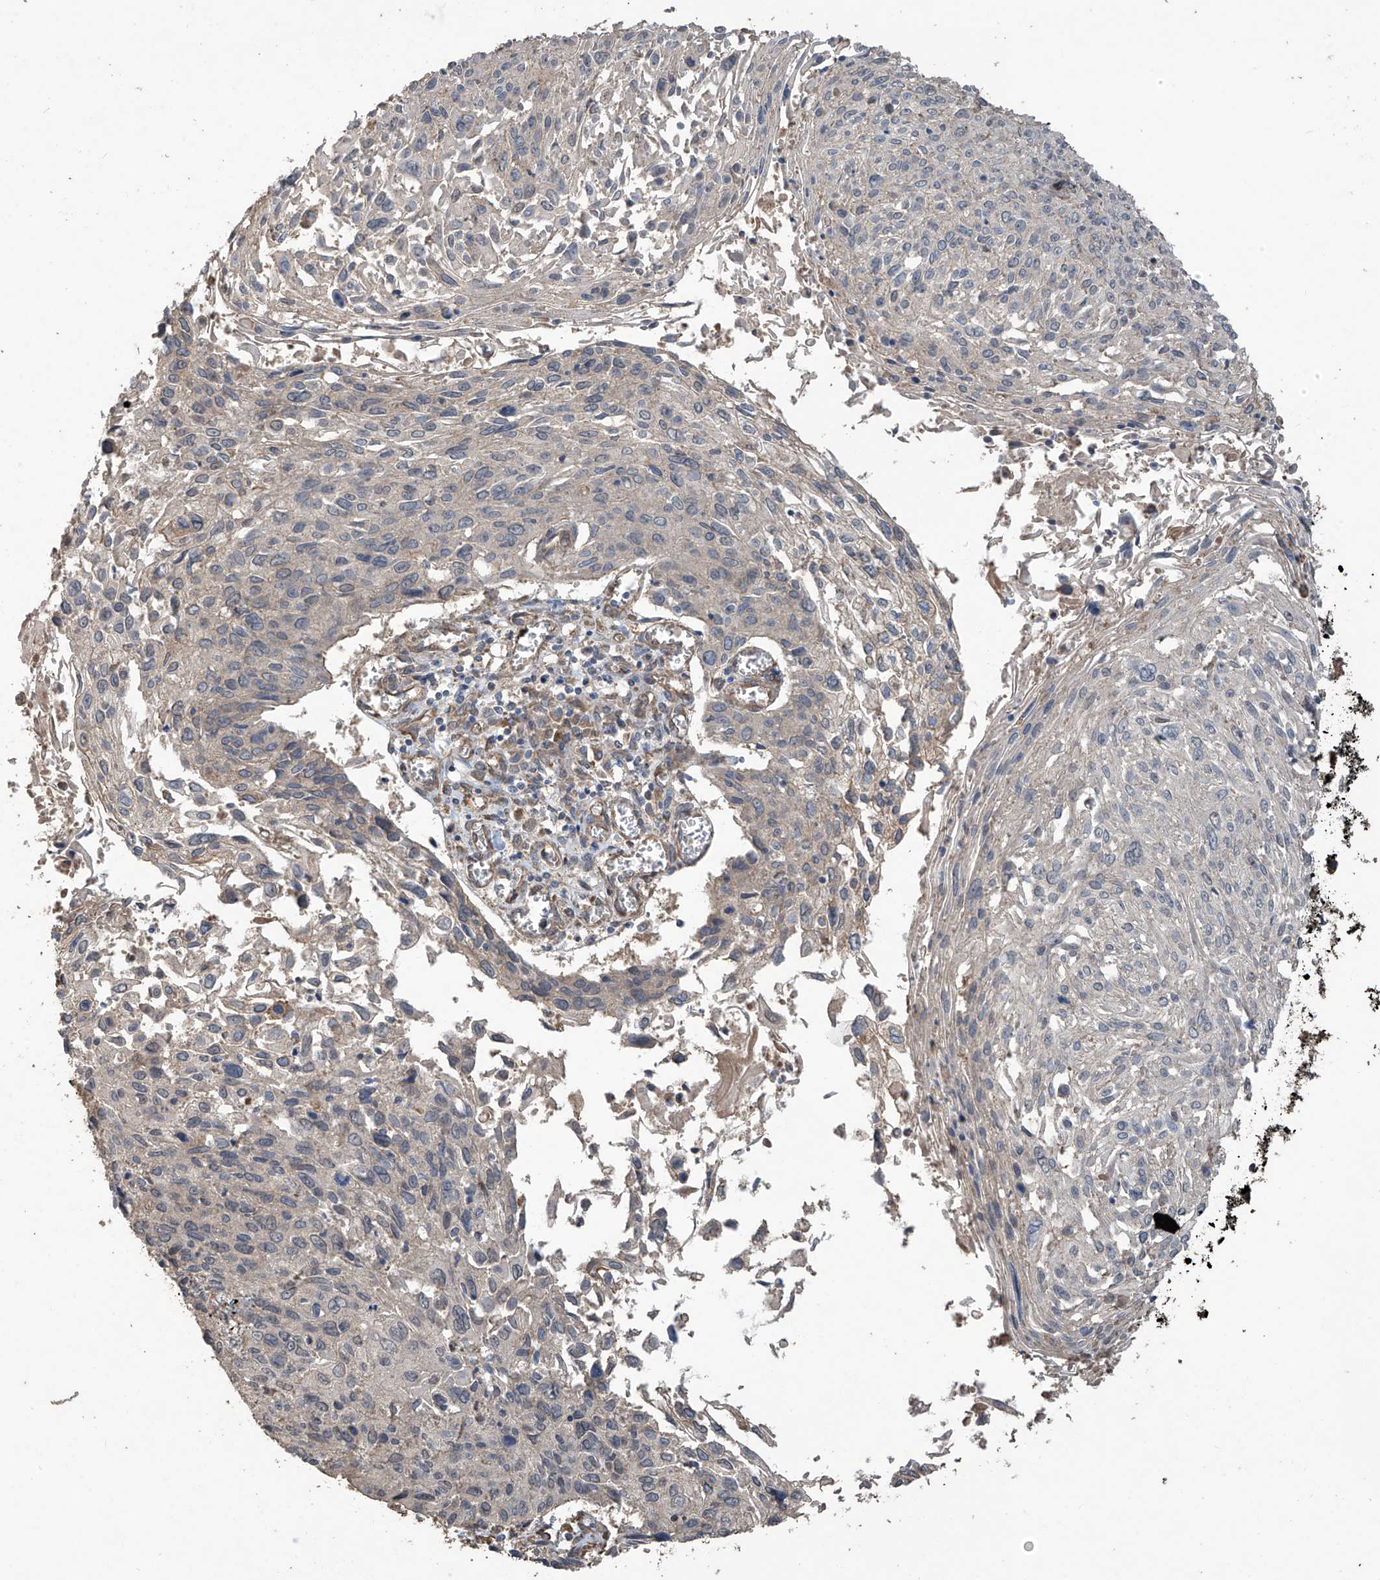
{"staining": {"intensity": "negative", "quantity": "none", "location": "none"}, "tissue": "cervical cancer", "cell_type": "Tumor cells", "image_type": "cancer", "snomed": [{"axis": "morphology", "description": "Squamous cell carcinoma, NOS"}, {"axis": "topography", "description": "Cervix"}], "caption": "A histopathology image of human cervical cancer is negative for staining in tumor cells.", "gene": "AGBL5", "patient": {"sex": "female", "age": 51}}